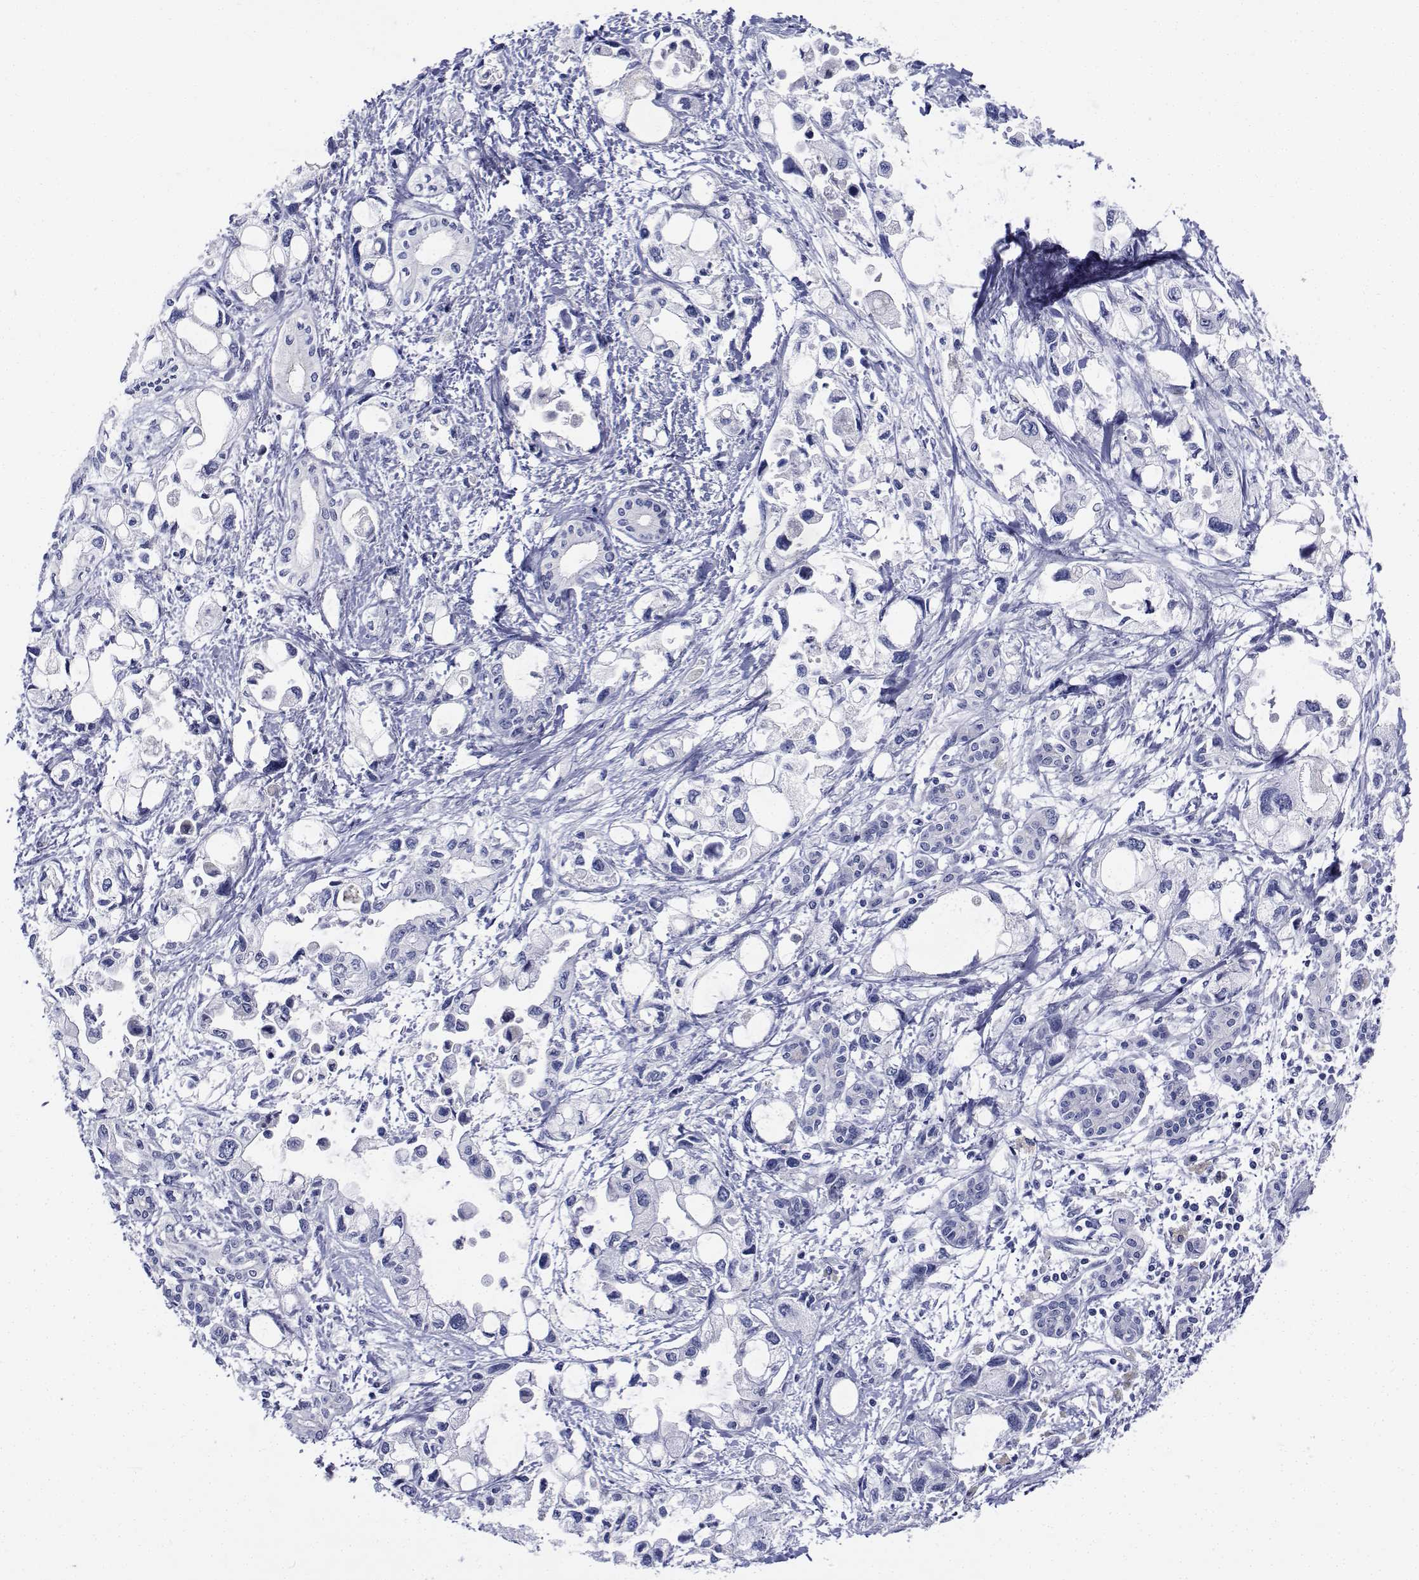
{"staining": {"intensity": "negative", "quantity": "none", "location": "none"}, "tissue": "pancreatic cancer", "cell_type": "Tumor cells", "image_type": "cancer", "snomed": [{"axis": "morphology", "description": "Adenocarcinoma, NOS"}, {"axis": "topography", "description": "Pancreas"}], "caption": "This is an immunohistochemistry (IHC) micrograph of human adenocarcinoma (pancreatic). There is no expression in tumor cells.", "gene": "PLXNA4", "patient": {"sex": "female", "age": 61}}